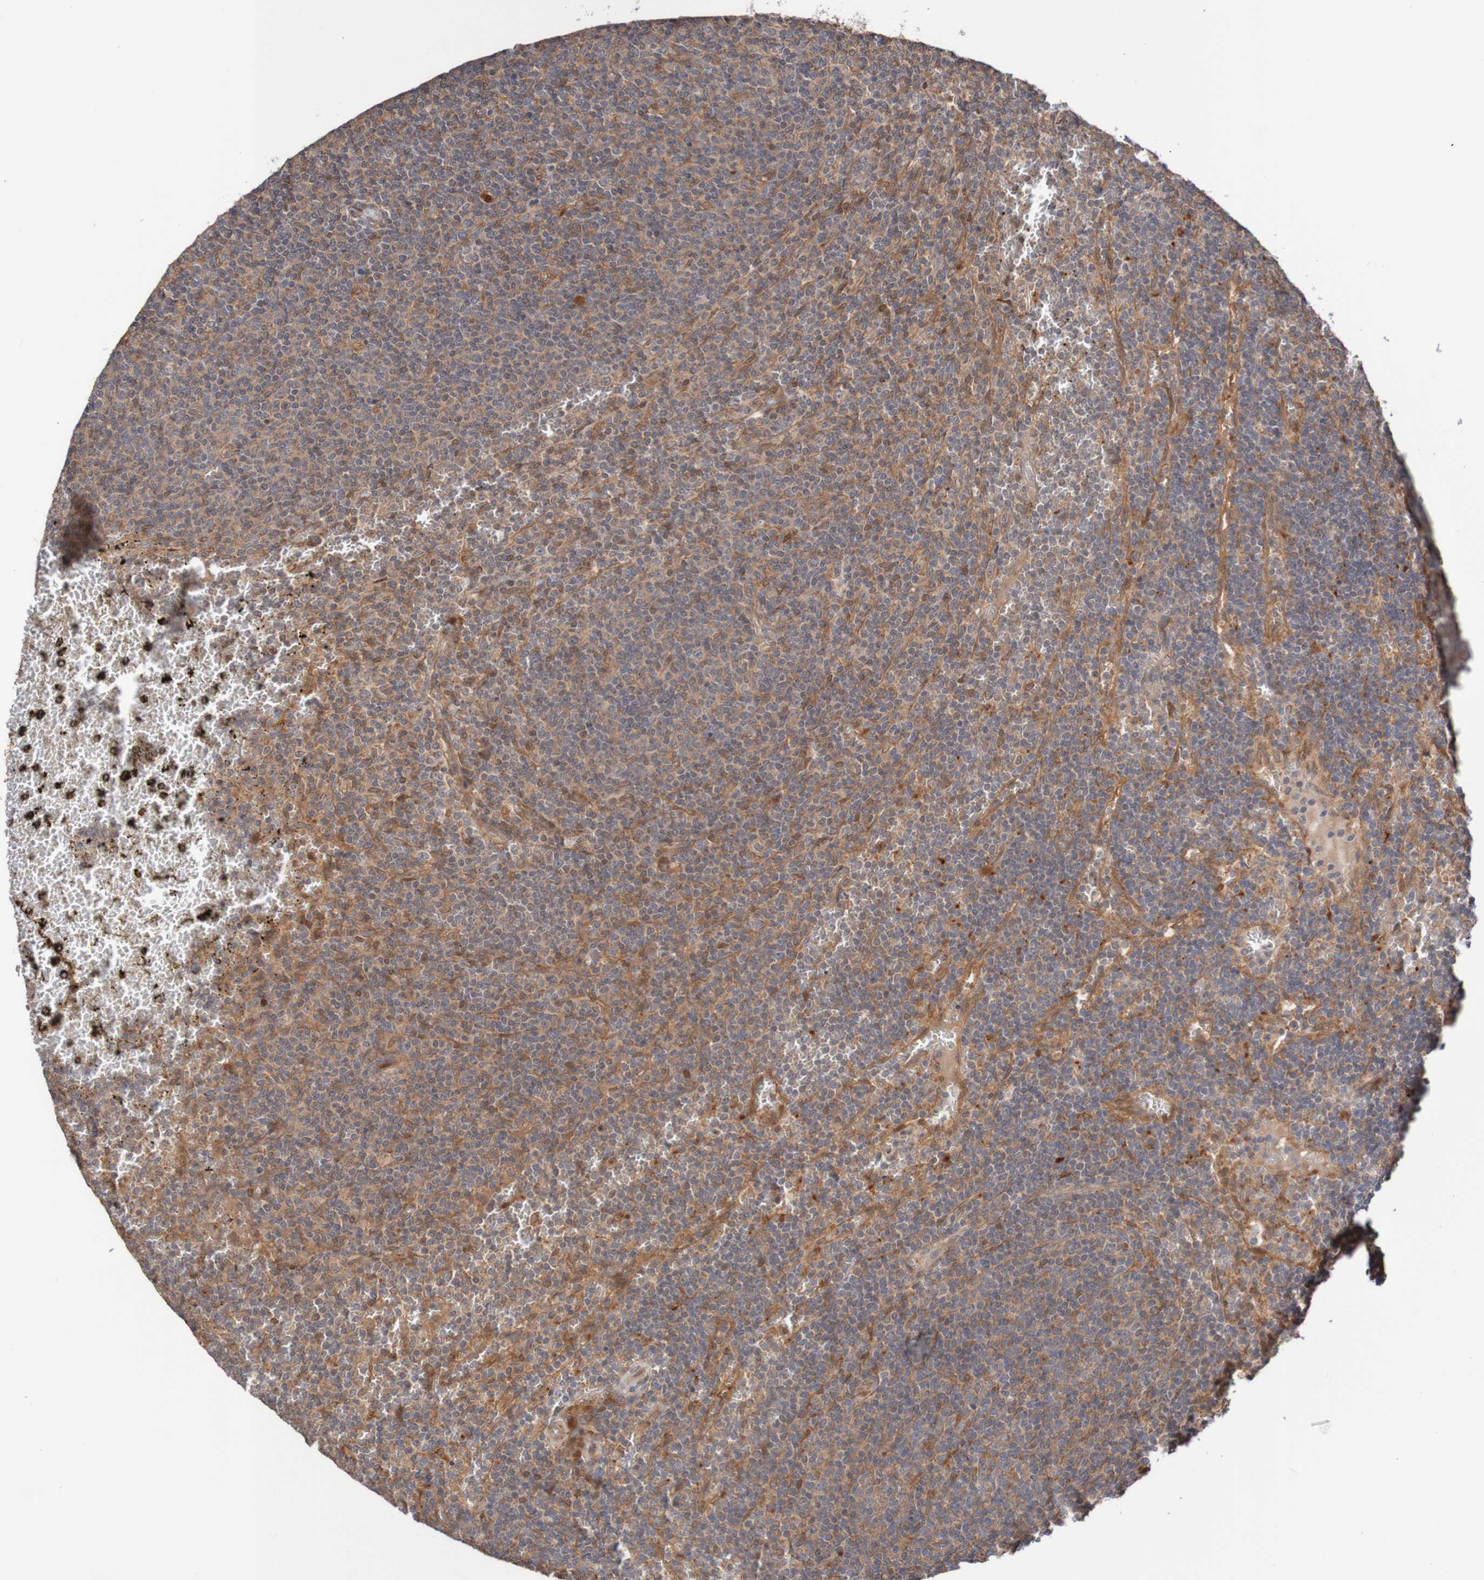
{"staining": {"intensity": "moderate", "quantity": "25%-75%", "location": "cytoplasmic/membranous,nuclear"}, "tissue": "lymphoma", "cell_type": "Tumor cells", "image_type": "cancer", "snomed": [{"axis": "morphology", "description": "Malignant lymphoma, non-Hodgkin's type, Low grade"}, {"axis": "topography", "description": "Spleen"}], "caption": "This micrograph reveals IHC staining of human malignant lymphoma, non-Hodgkin's type (low-grade), with medium moderate cytoplasmic/membranous and nuclear expression in about 25%-75% of tumor cells.", "gene": "PHPT1", "patient": {"sex": "female", "age": 50}}